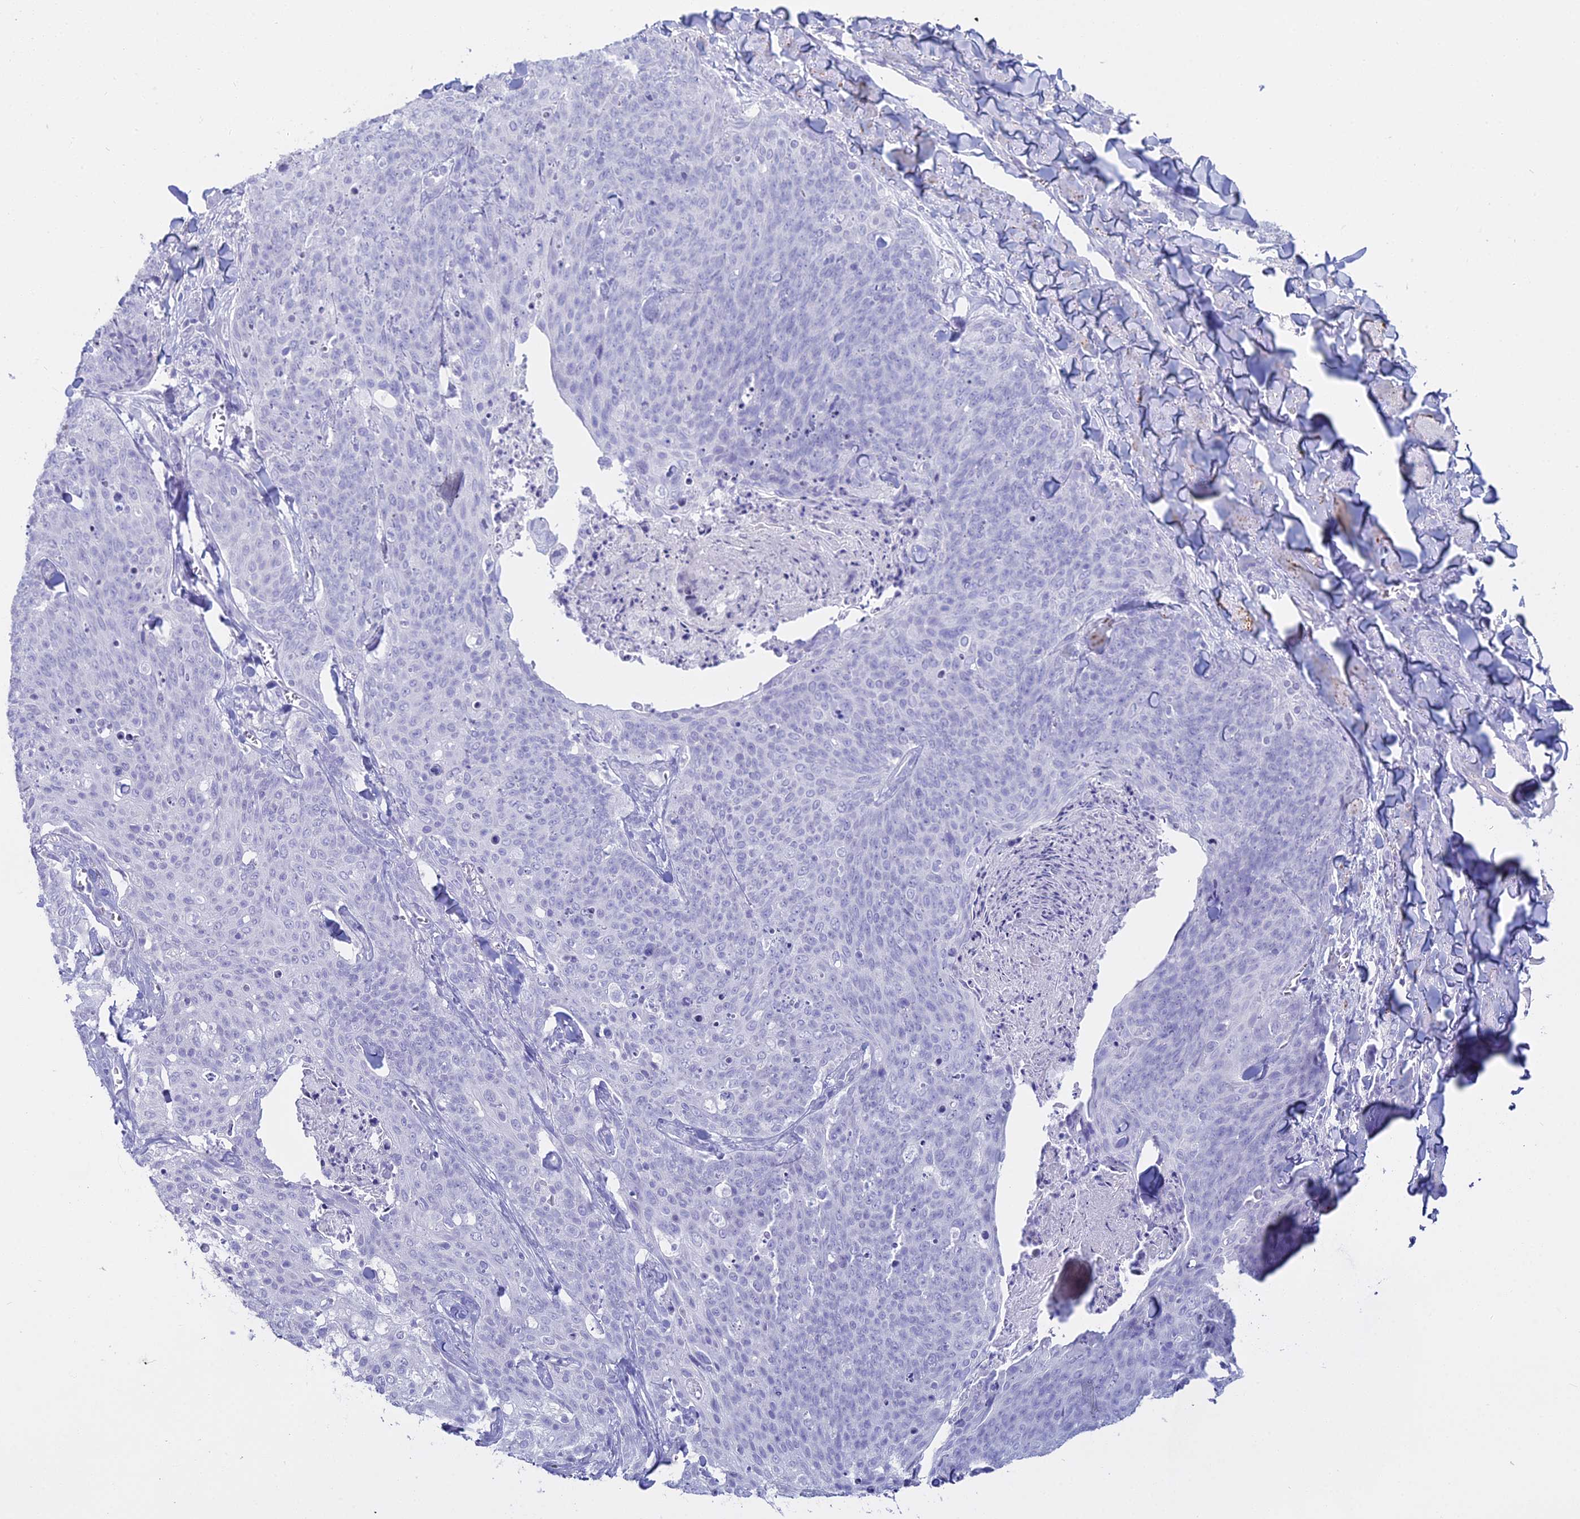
{"staining": {"intensity": "negative", "quantity": "none", "location": "none"}, "tissue": "skin cancer", "cell_type": "Tumor cells", "image_type": "cancer", "snomed": [{"axis": "morphology", "description": "Squamous cell carcinoma, NOS"}, {"axis": "topography", "description": "Skin"}, {"axis": "topography", "description": "Vulva"}], "caption": "This is an IHC image of human skin cancer. There is no expression in tumor cells.", "gene": "ALPP", "patient": {"sex": "female", "age": 85}}